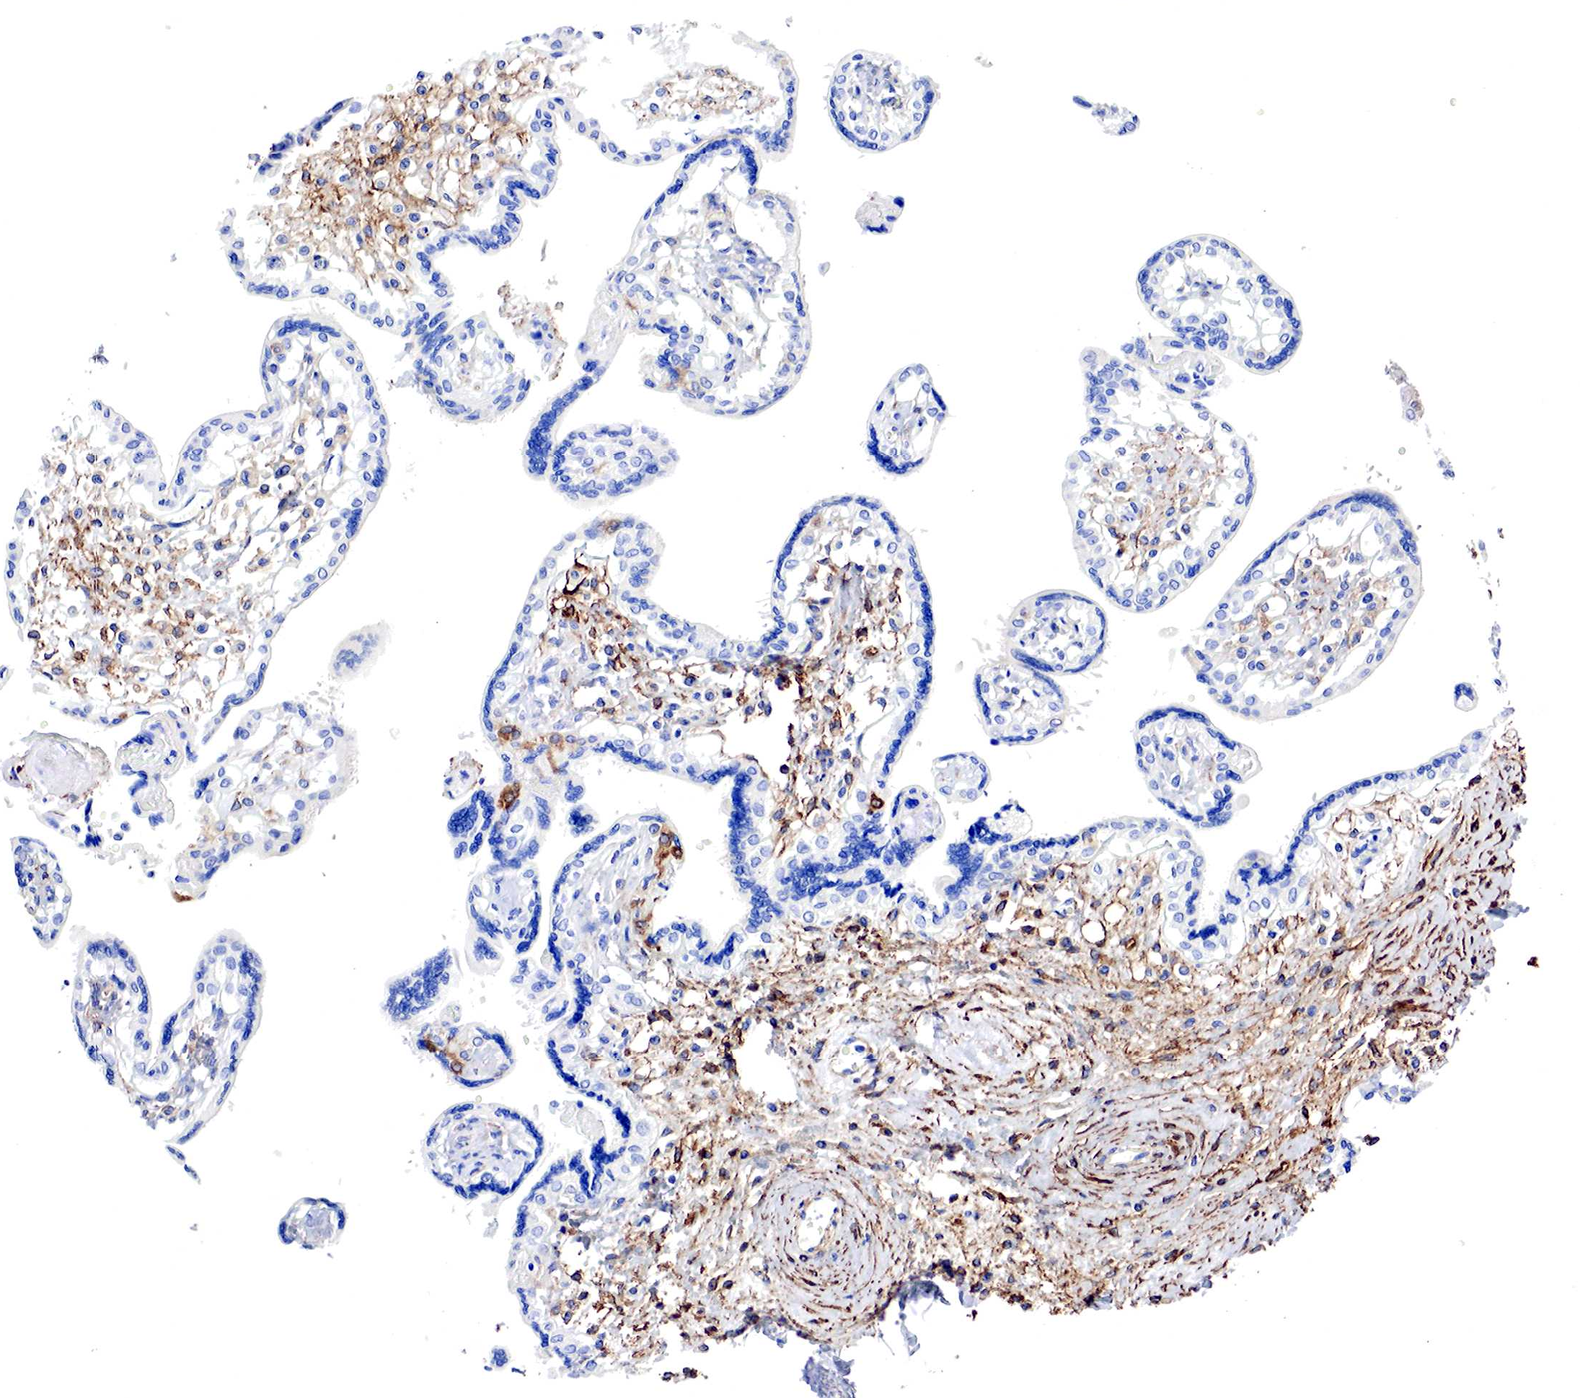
{"staining": {"intensity": "negative", "quantity": "none", "location": "none"}, "tissue": "placenta", "cell_type": "Decidual cells", "image_type": "normal", "snomed": [{"axis": "morphology", "description": "Normal tissue, NOS"}, {"axis": "topography", "description": "Placenta"}], "caption": "Immunohistochemistry (IHC) image of normal placenta: human placenta stained with DAB shows no significant protein expression in decidual cells. (IHC, brightfield microscopy, high magnification).", "gene": "TPM1", "patient": {"sex": "female", "age": 31}}